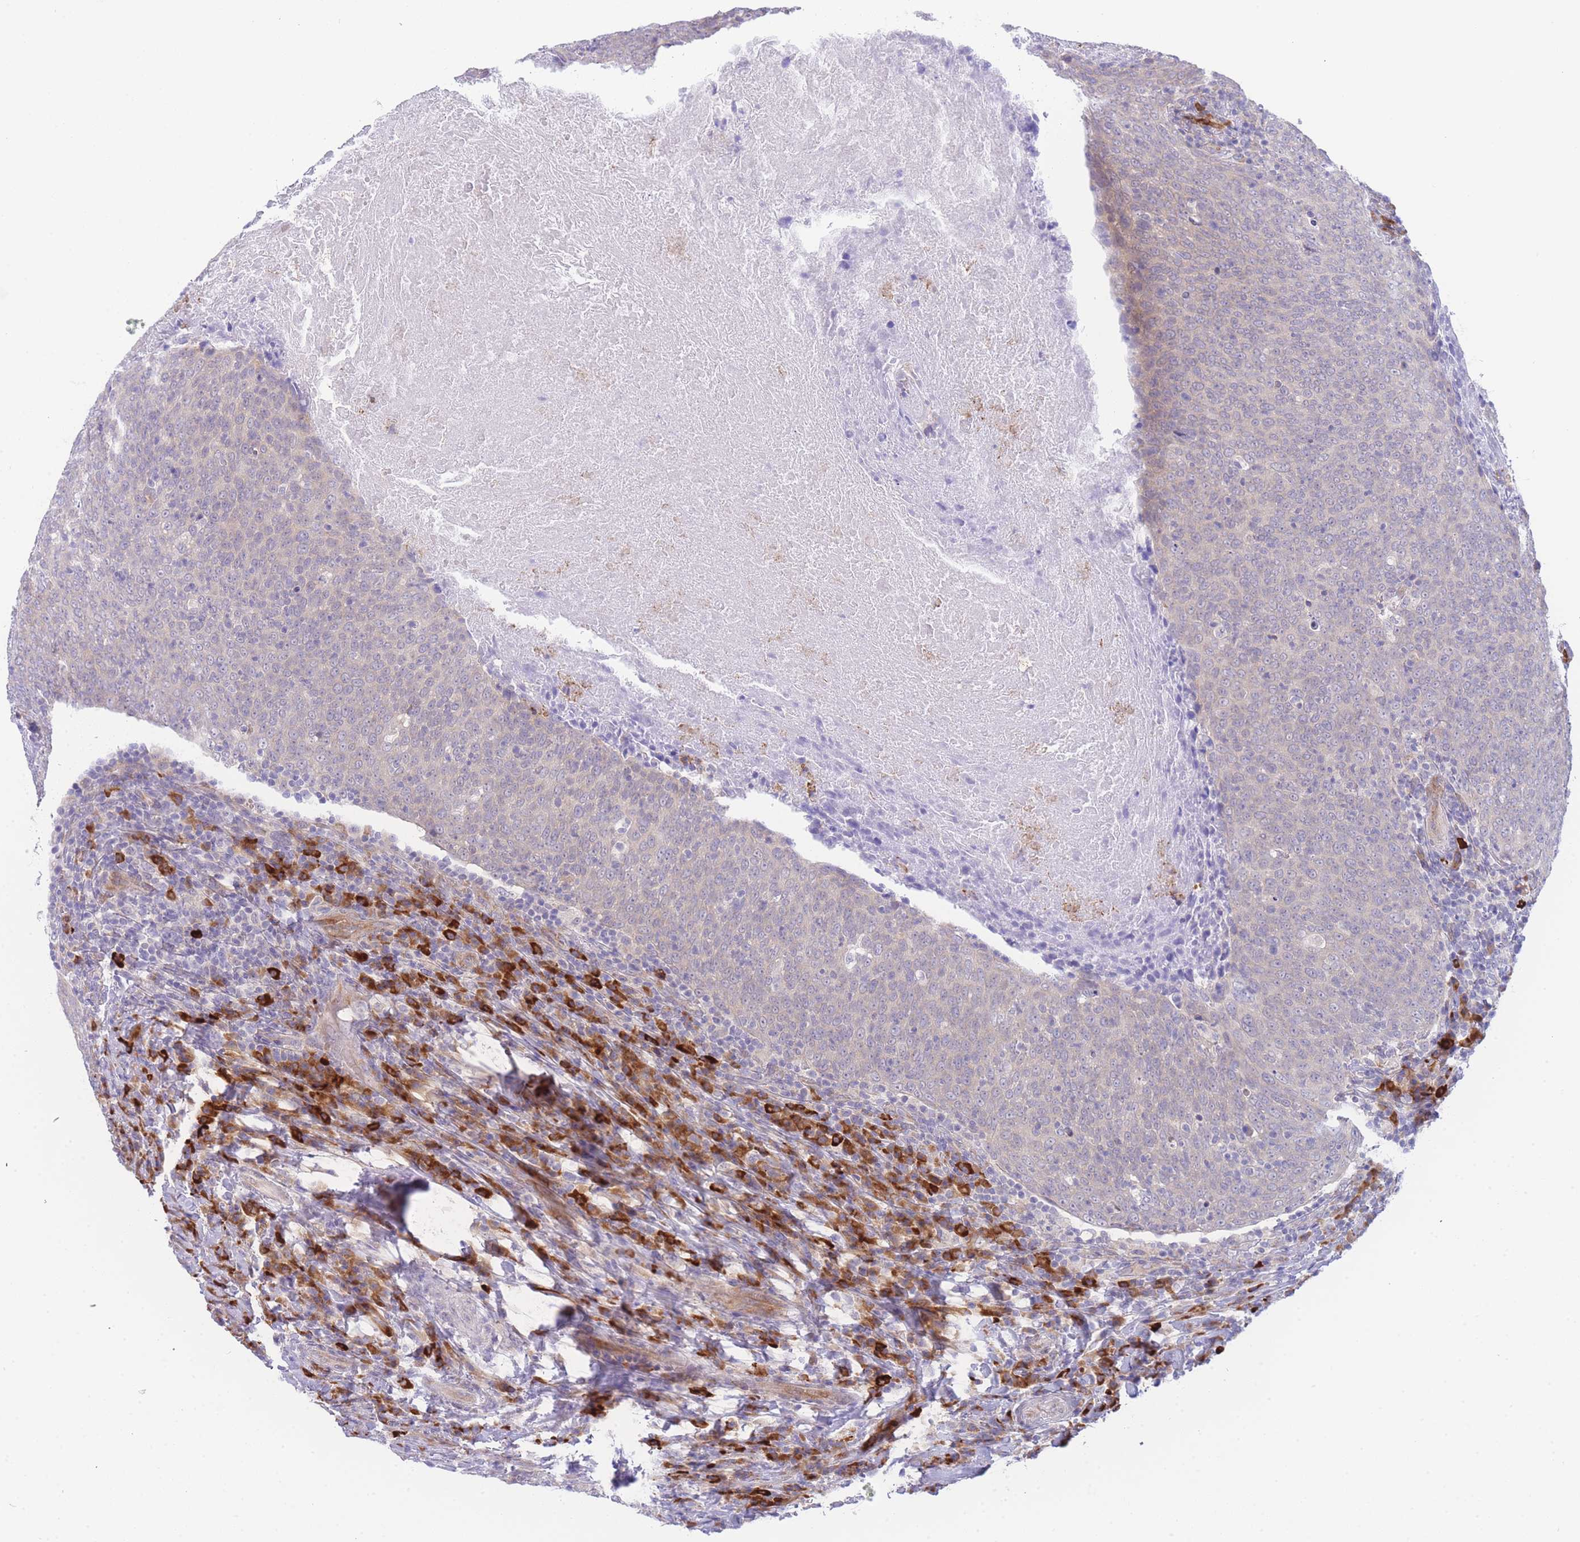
{"staining": {"intensity": "negative", "quantity": "none", "location": "none"}, "tissue": "head and neck cancer", "cell_type": "Tumor cells", "image_type": "cancer", "snomed": [{"axis": "morphology", "description": "Squamous cell carcinoma, NOS"}, {"axis": "morphology", "description": "Squamous cell carcinoma, metastatic, NOS"}, {"axis": "topography", "description": "Lymph node"}, {"axis": "topography", "description": "Head-Neck"}], "caption": "This histopathology image is of head and neck metastatic squamous cell carcinoma stained with IHC to label a protein in brown with the nuclei are counter-stained blue. There is no positivity in tumor cells.", "gene": "ZNF510", "patient": {"sex": "male", "age": 62}}